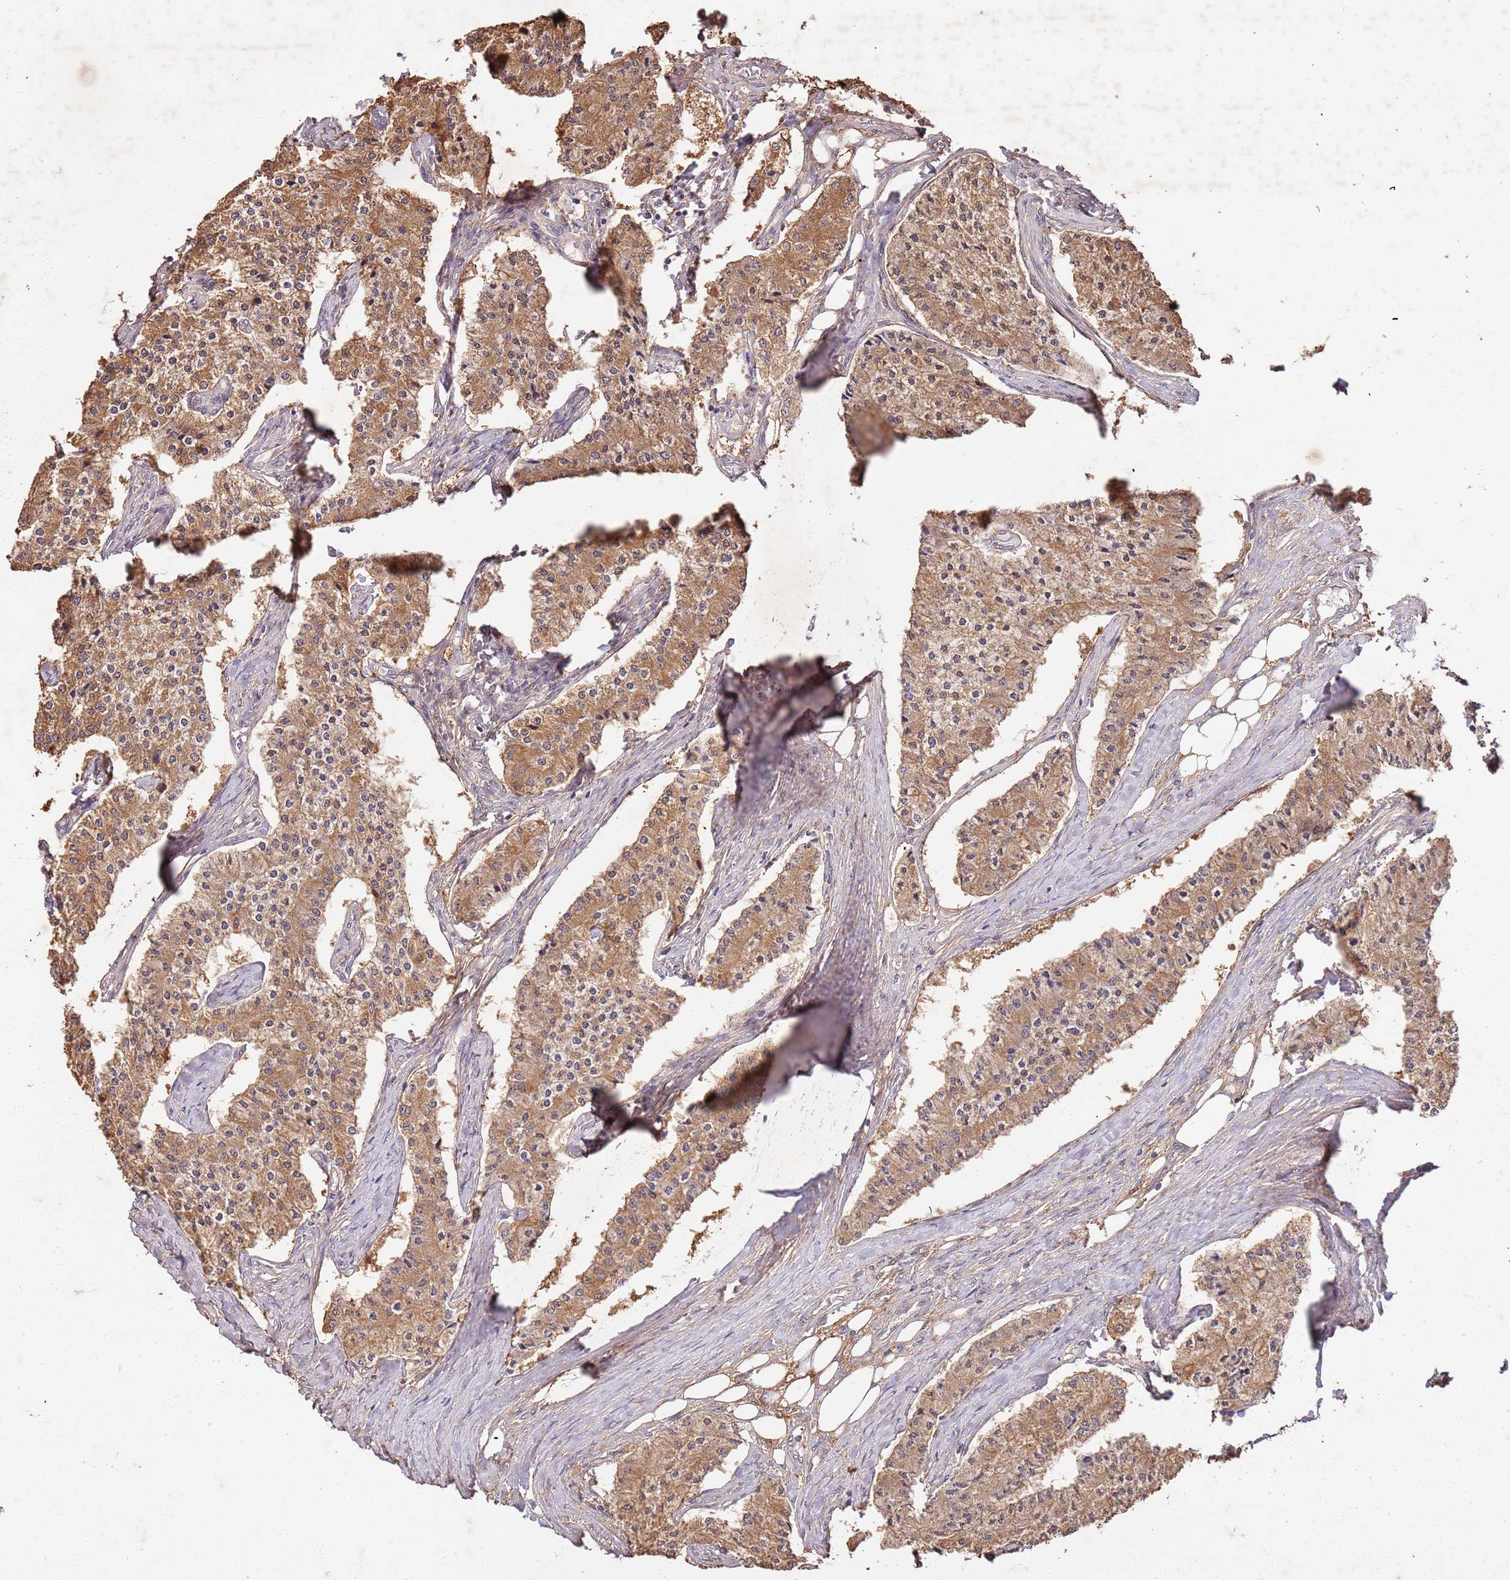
{"staining": {"intensity": "moderate", "quantity": ">75%", "location": "cytoplasmic/membranous"}, "tissue": "carcinoid", "cell_type": "Tumor cells", "image_type": "cancer", "snomed": [{"axis": "morphology", "description": "Carcinoid, malignant, NOS"}, {"axis": "topography", "description": "Colon"}], "caption": "This is a photomicrograph of immunohistochemistry staining of malignant carcinoid, which shows moderate positivity in the cytoplasmic/membranous of tumor cells.", "gene": "UBE3A", "patient": {"sex": "female", "age": 52}}